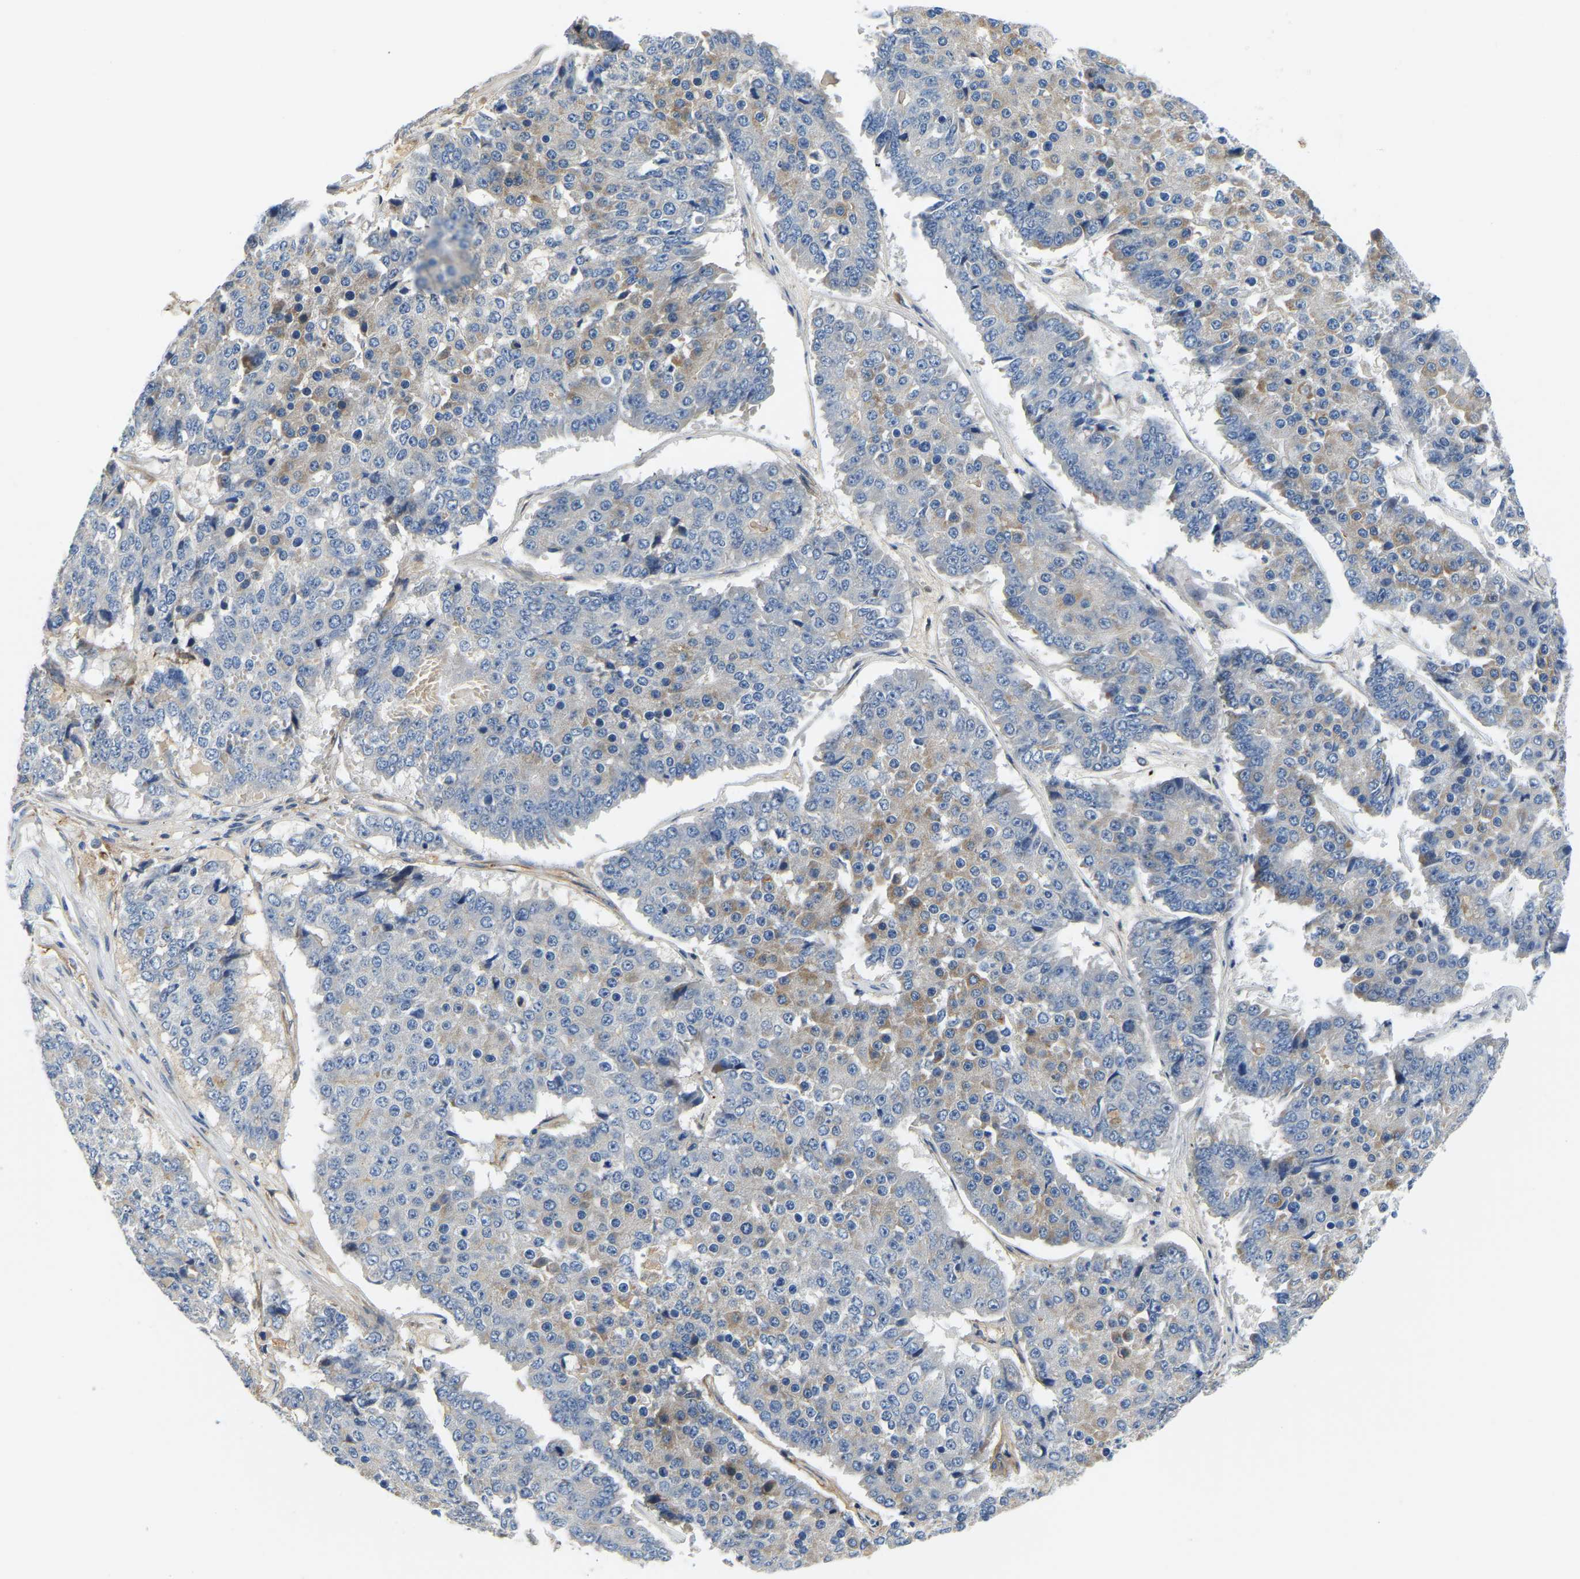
{"staining": {"intensity": "negative", "quantity": "none", "location": "none"}, "tissue": "pancreatic cancer", "cell_type": "Tumor cells", "image_type": "cancer", "snomed": [{"axis": "morphology", "description": "Adenocarcinoma, NOS"}, {"axis": "topography", "description": "Pancreas"}], "caption": "Immunohistochemistry photomicrograph of human pancreatic adenocarcinoma stained for a protein (brown), which reveals no staining in tumor cells.", "gene": "LIAS", "patient": {"sex": "male", "age": 50}}